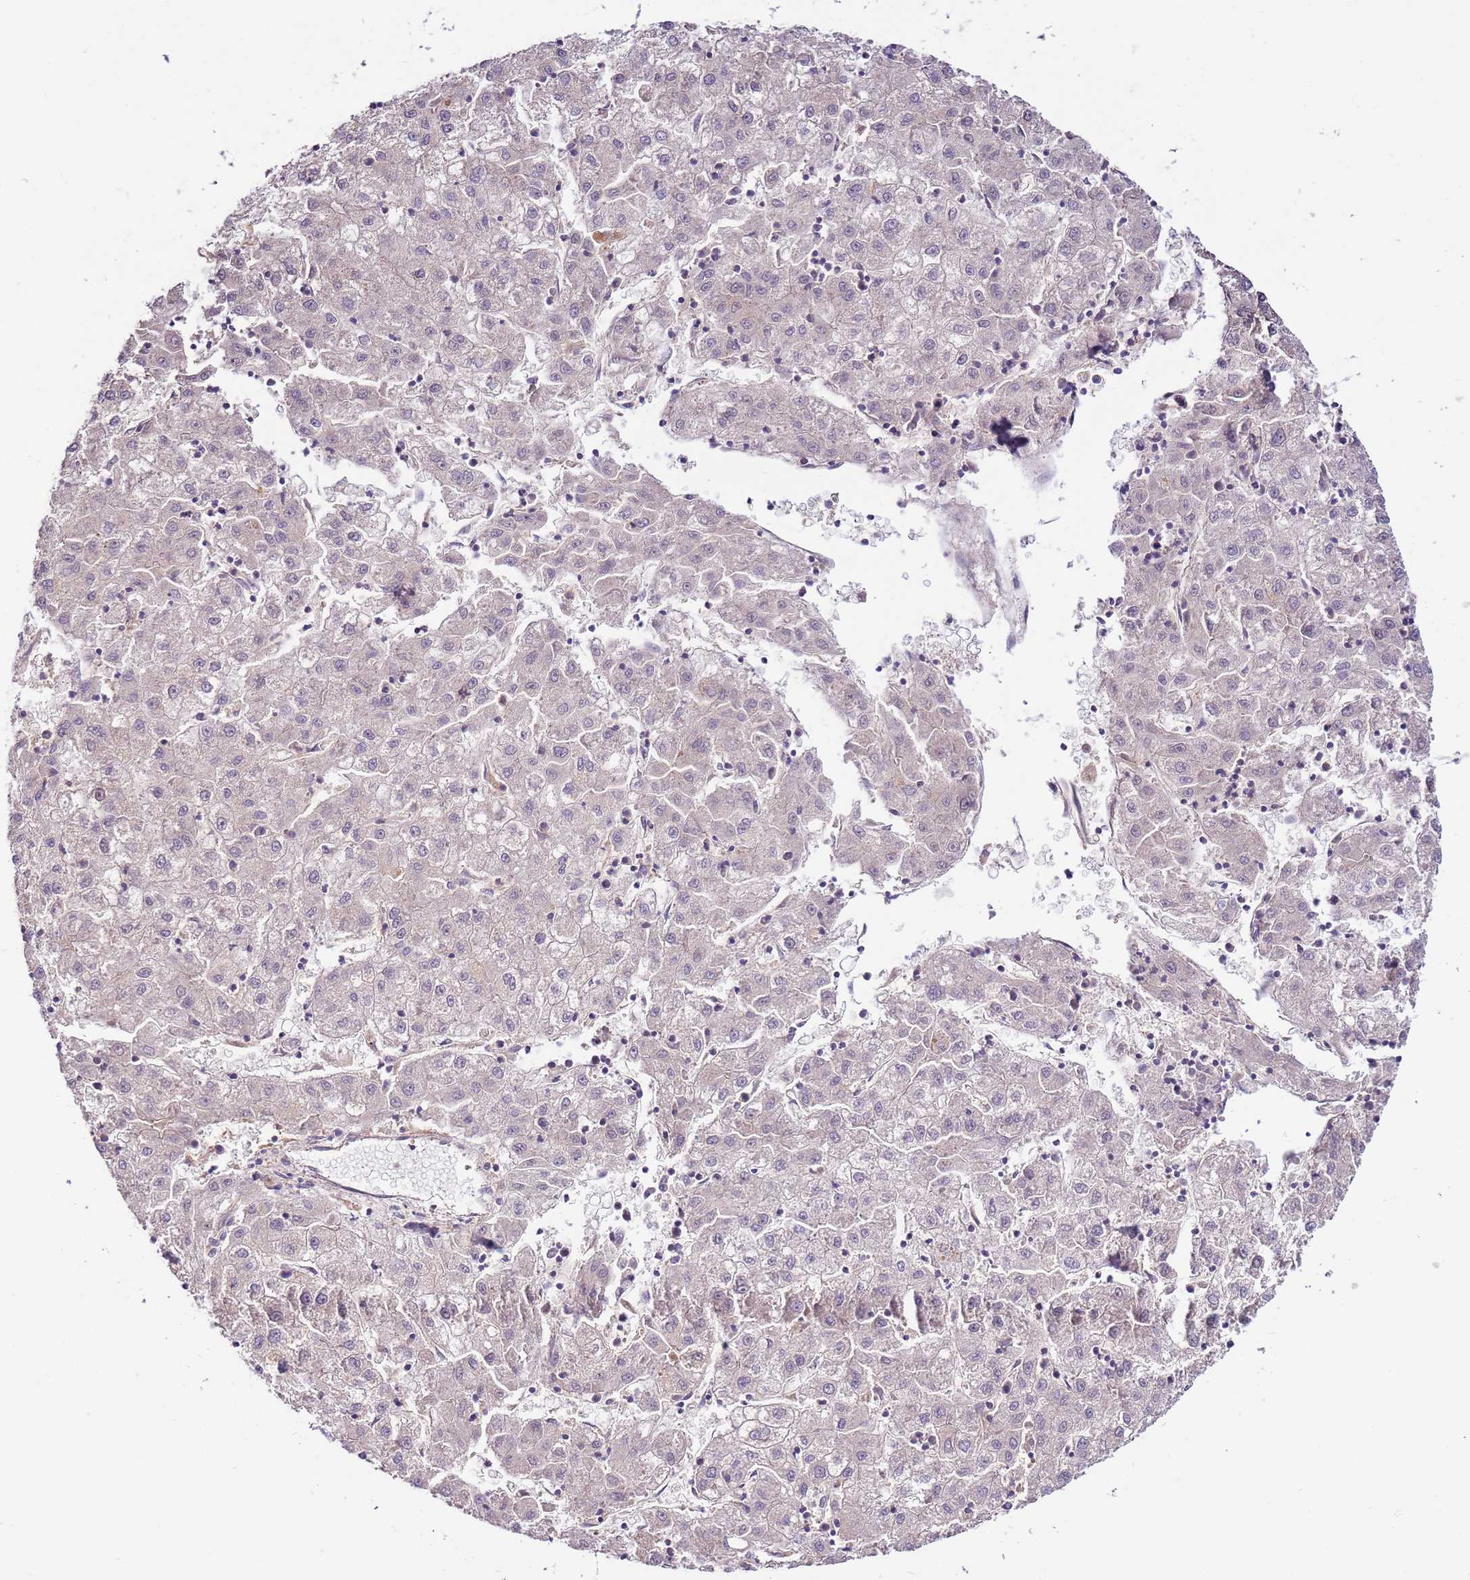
{"staining": {"intensity": "negative", "quantity": "none", "location": "none"}, "tissue": "liver cancer", "cell_type": "Tumor cells", "image_type": "cancer", "snomed": [{"axis": "morphology", "description": "Carcinoma, Hepatocellular, NOS"}, {"axis": "topography", "description": "Liver"}], "caption": "This is a histopathology image of immunohistochemistry staining of hepatocellular carcinoma (liver), which shows no positivity in tumor cells.", "gene": "ZNF624", "patient": {"sex": "male", "age": 72}}